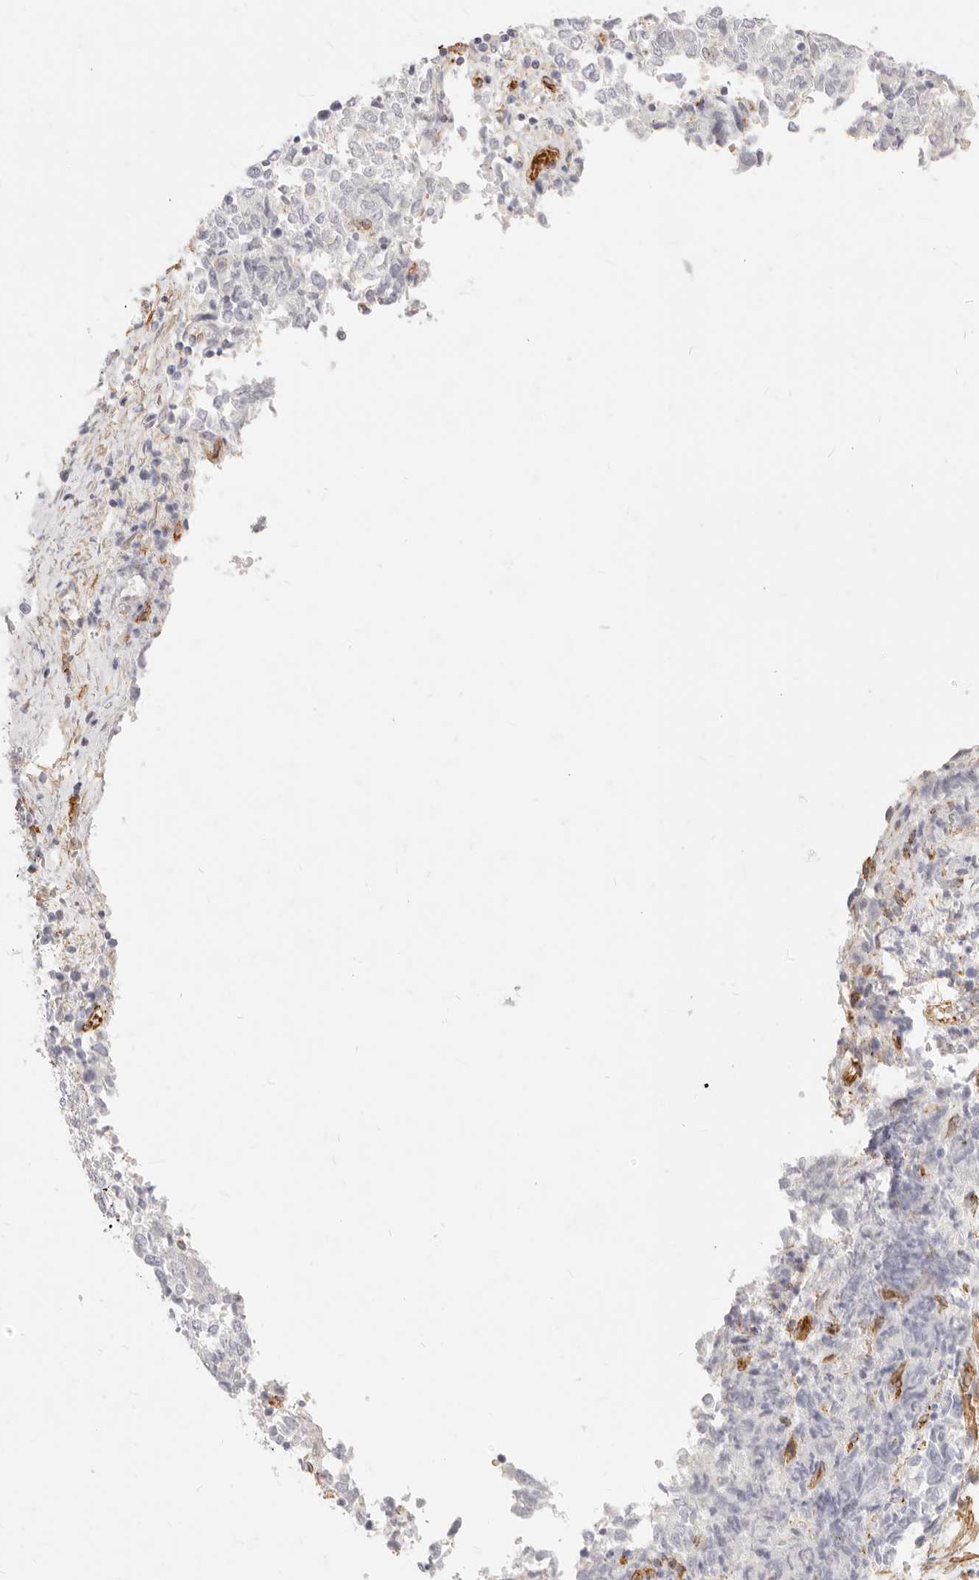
{"staining": {"intensity": "negative", "quantity": "none", "location": "none"}, "tissue": "endometrial cancer", "cell_type": "Tumor cells", "image_type": "cancer", "snomed": [{"axis": "morphology", "description": "Adenocarcinoma, NOS"}, {"axis": "topography", "description": "Endometrium"}], "caption": "High power microscopy photomicrograph of an IHC histopathology image of endometrial cancer, revealing no significant staining in tumor cells.", "gene": "NUS1", "patient": {"sex": "female", "age": 80}}